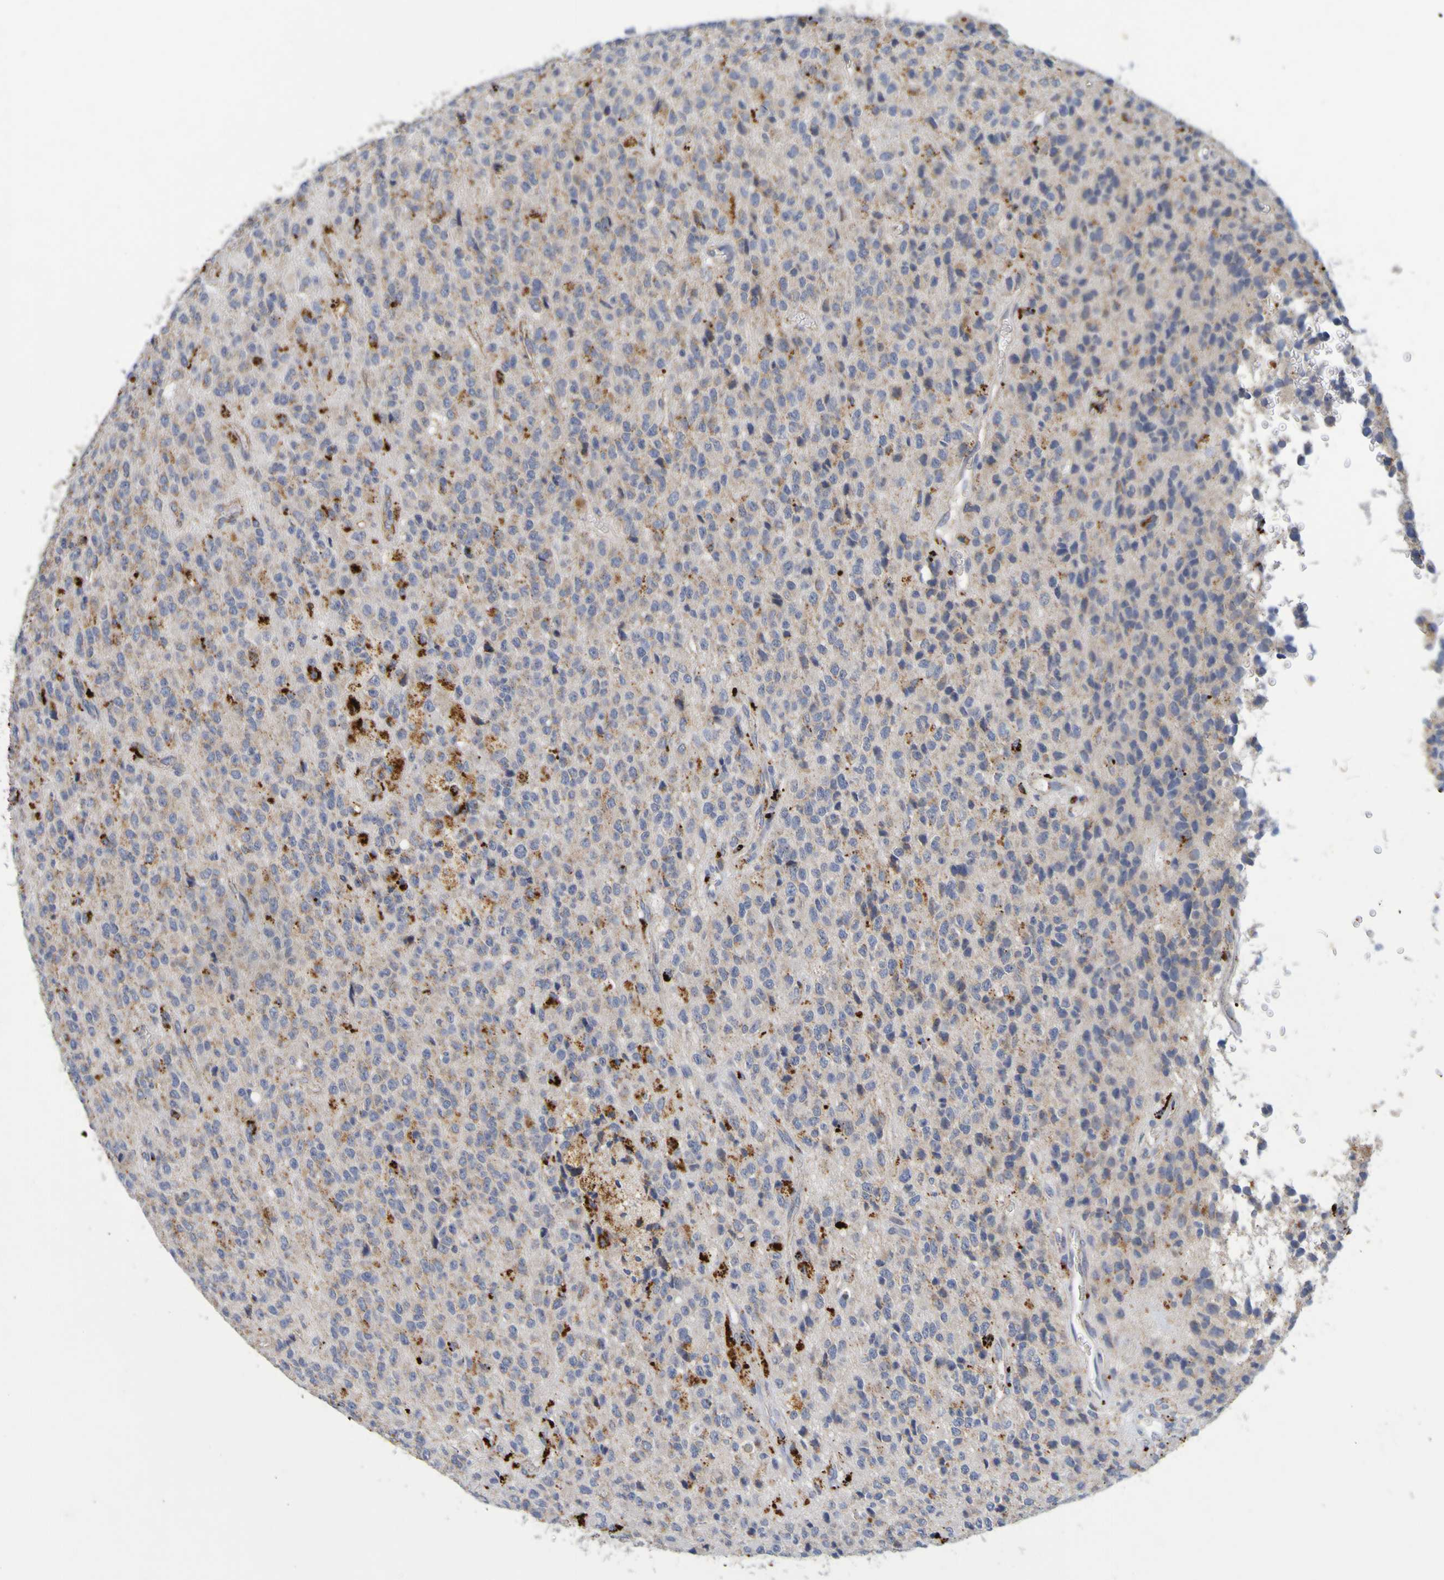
{"staining": {"intensity": "moderate", "quantity": "25%-75%", "location": "cytoplasmic/membranous"}, "tissue": "glioma", "cell_type": "Tumor cells", "image_type": "cancer", "snomed": [{"axis": "morphology", "description": "Glioma, malignant, High grade"}, {"axis": "topography", "description": "pancreas cauda"}], "caption": "Glioma stained with a protein marker reveals moderate staining in tumor cells.", "gene": "TPH1", "patient": {"sex": "male", "age": 60}}